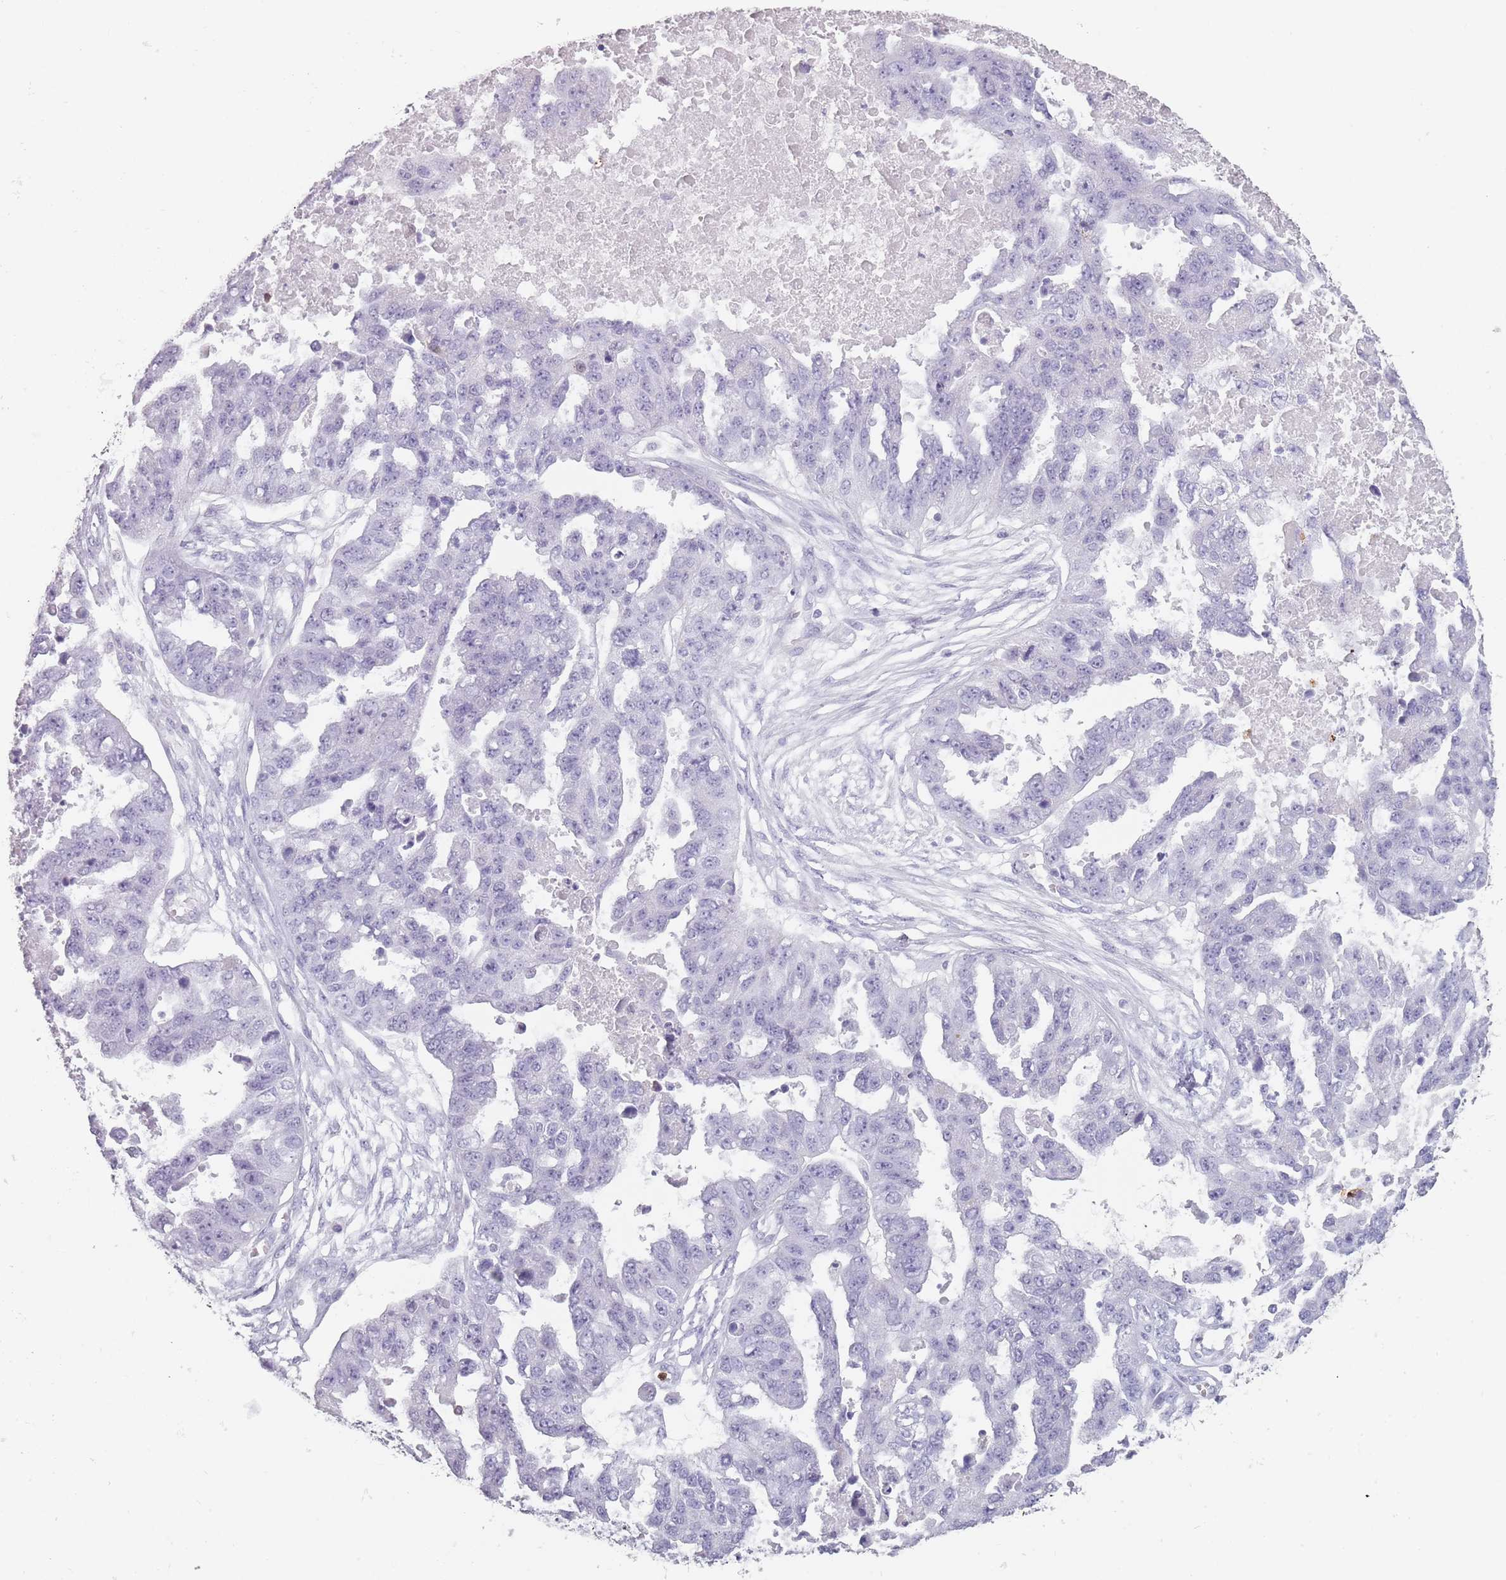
{"staining": {"intensity": "negative", "quantity": "none", "location": "none"}, "tissue": "ovarian cancer", "cell_type": "Tumor cells", "image_type": "cancer", "snomed": [{"axis": "morphology", "description": "Cystadenocarcinoma, serous, NOS"}, {"axis": "topography", "description": "Ovary"}], "caption": "An image of human ovarian serous cystadenocarcinoma is negative for staining in tumor cells. The staining was performed using DAB to visualize the protein expression in brown, while the nuclei were stained in blue with hematoxylin (Magnification: 20x).", "gene": "ZNF584", "patient": {"sex": "female", "age": 58}}